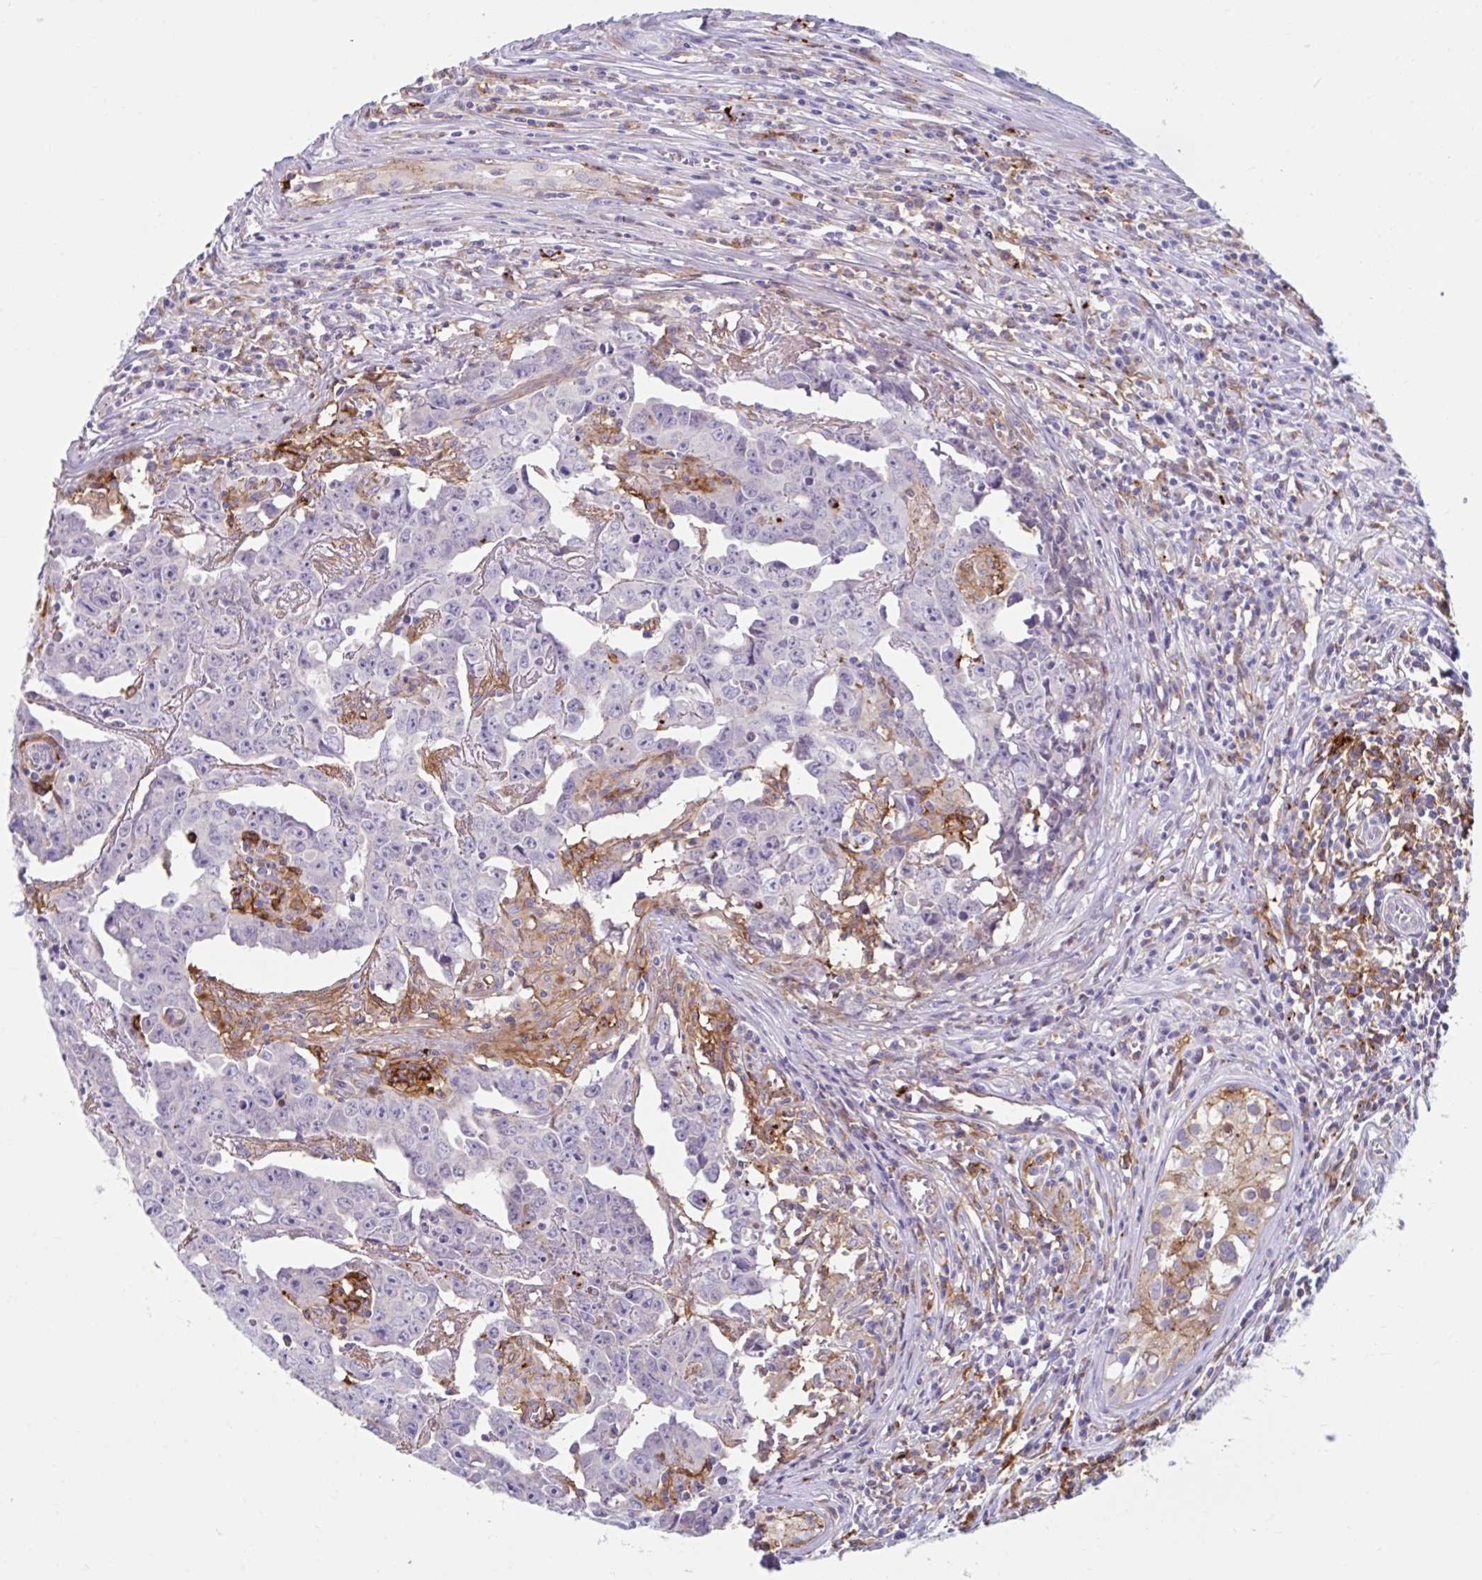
{"staining": {"intensity": "negative", "quantity": "none", "location": "none"}, "tissue": "testis cancer", "cell_type": "Tumor cells", "image_type": "cancer", "snomed": [{"axis": "morphology", "description": "Carcinoma, Embryonal, NOS"}, {"axis": "topography", "description": "Testis"}], "caption": "Immunohistochemistry photomicrograph of testis cancer (embryonal carcinoma) stained for a protein (brown), which demonstrates no positivity in tumor cells. (Stains: DAB (3,3'-diaminobenzidine) IHC with hematoxylin counter stain, Microscopy: brightfield microscopy at high magnification).", "gene": "CEP120", "patient": {"sex": "male", "age": 22}}